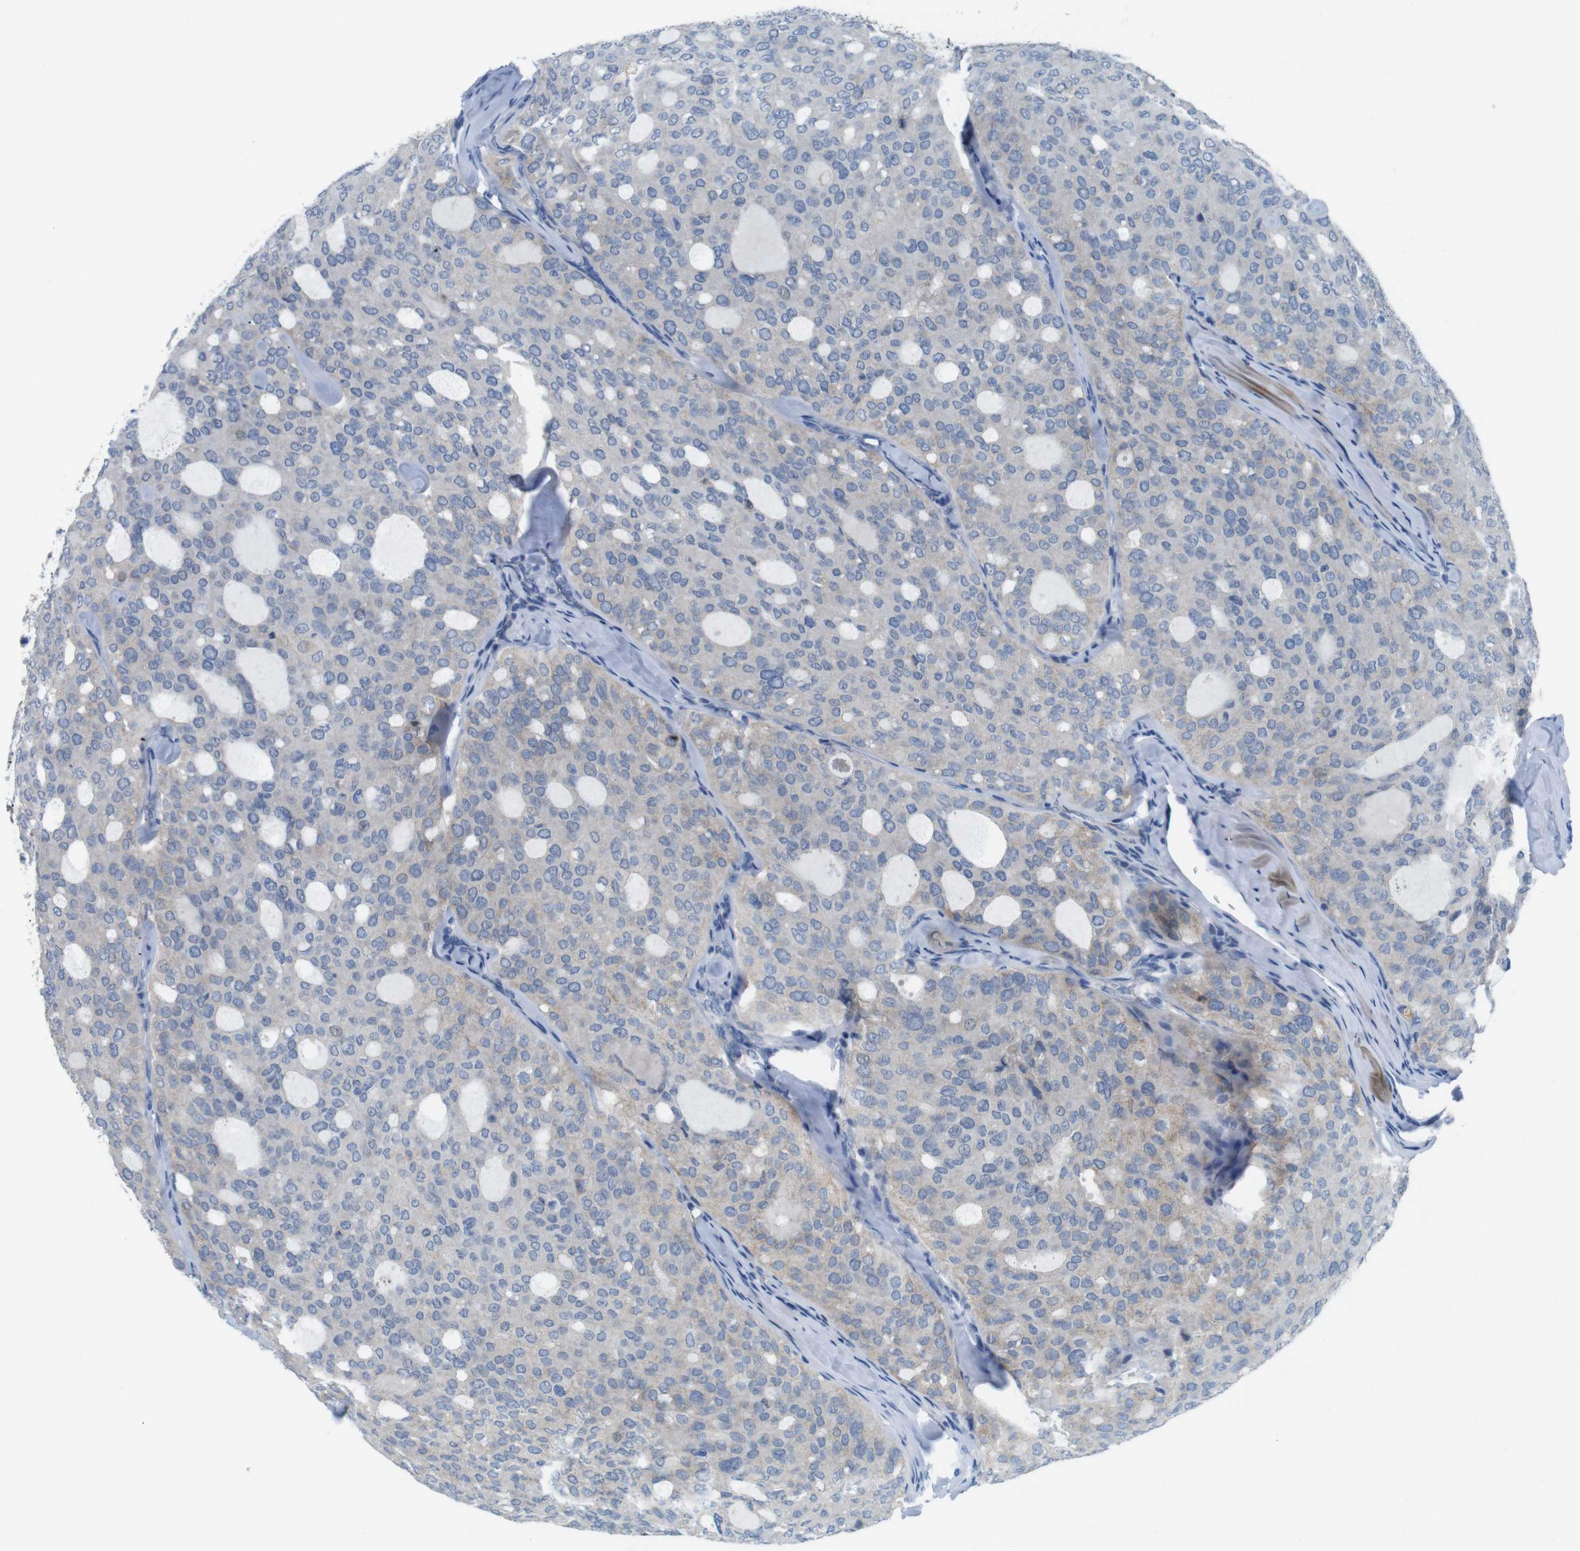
{"staining": {"intensity": "weak", "quantity": "<25%", "location": "cytoplasmic/membranous"}, "tissue": "thyroid cancer", "cell_type": "Tumor cells", "image_type": "cancer", "snomed": [{"axis": "morphology", "description": "Follicular adenoma carcinoma, NOS"}, {"axis": "topography", "description": "Thyroid gland"}], "caption": "An immunohistochemistry (IHC) photomicrograph of thyroid follicular adenoma carcinoma is shown. There is no staining in tumor cells of thyroid follicular adenoma carcinoma. Brightfield microscopy of IHC stained with DAB (3,3'-diaminobenzidine) (brown) and hematoxylin (blue), captured at high magnification.", "gene": "GOLGA2", "patient": {"sex": "male", "age": 75}}